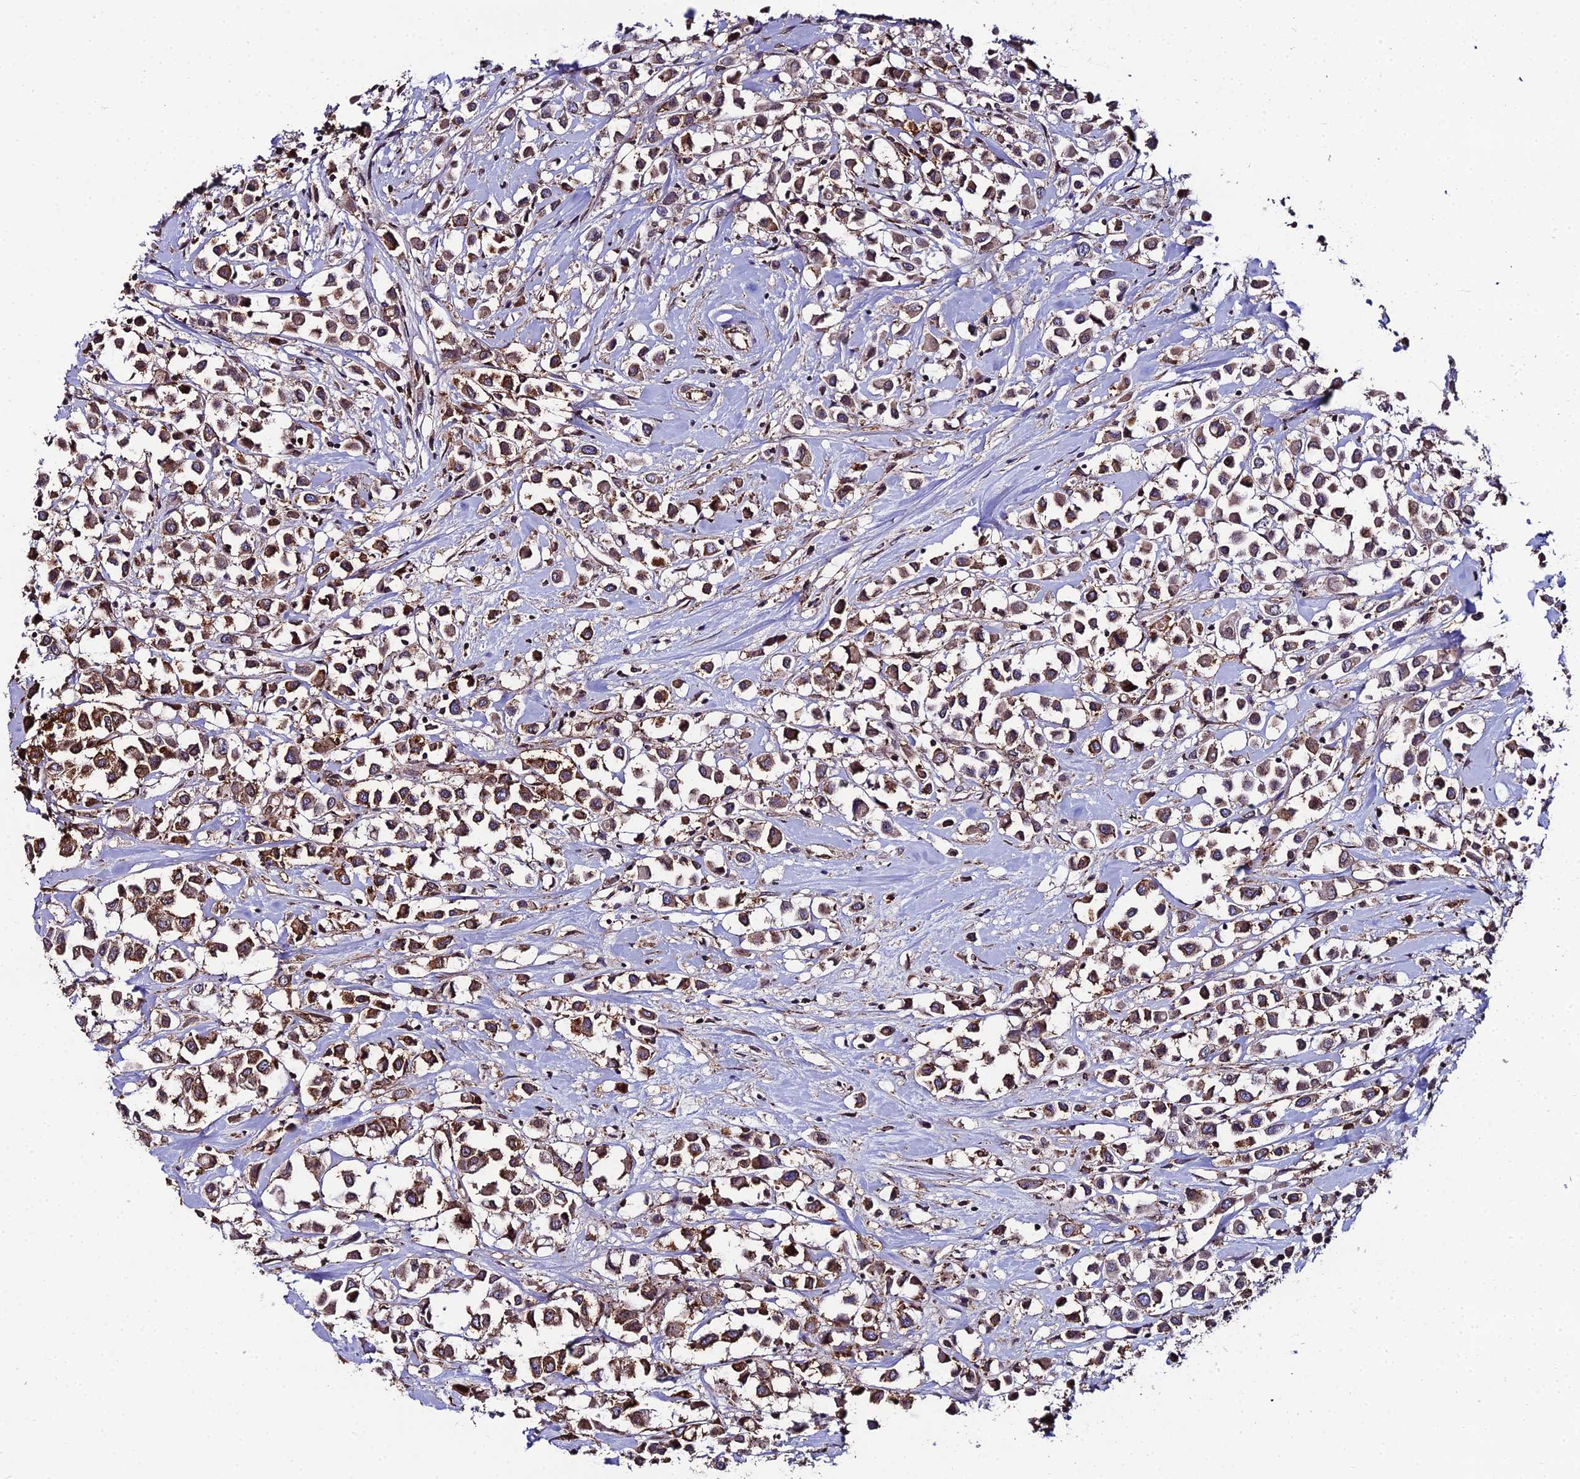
{"staining": {"intensity": "moderate", "quantity": ">75%", "location": "cytoplasmic/membranous"}, "tissue": "breast cancer", "cell_type": "Tumor cells", "image_type": "cancer", "snomed": [{"axis": "morphology", "description": "Duct carcinoma"}, {"axis": "topography", "description": "Breast"}], "caption": "High-magnification brightfield microscopy of breast infiltrating ductal carcinoma stained with DAB (brown) and counterstained with hematoxylin (blue). tumor cells exhibit moderate cytoplasmic/membranous positivity is identified in approximately>75% of cells.", "gene": "DDX19A", "patient": {"sex": "female", "age": 61}}